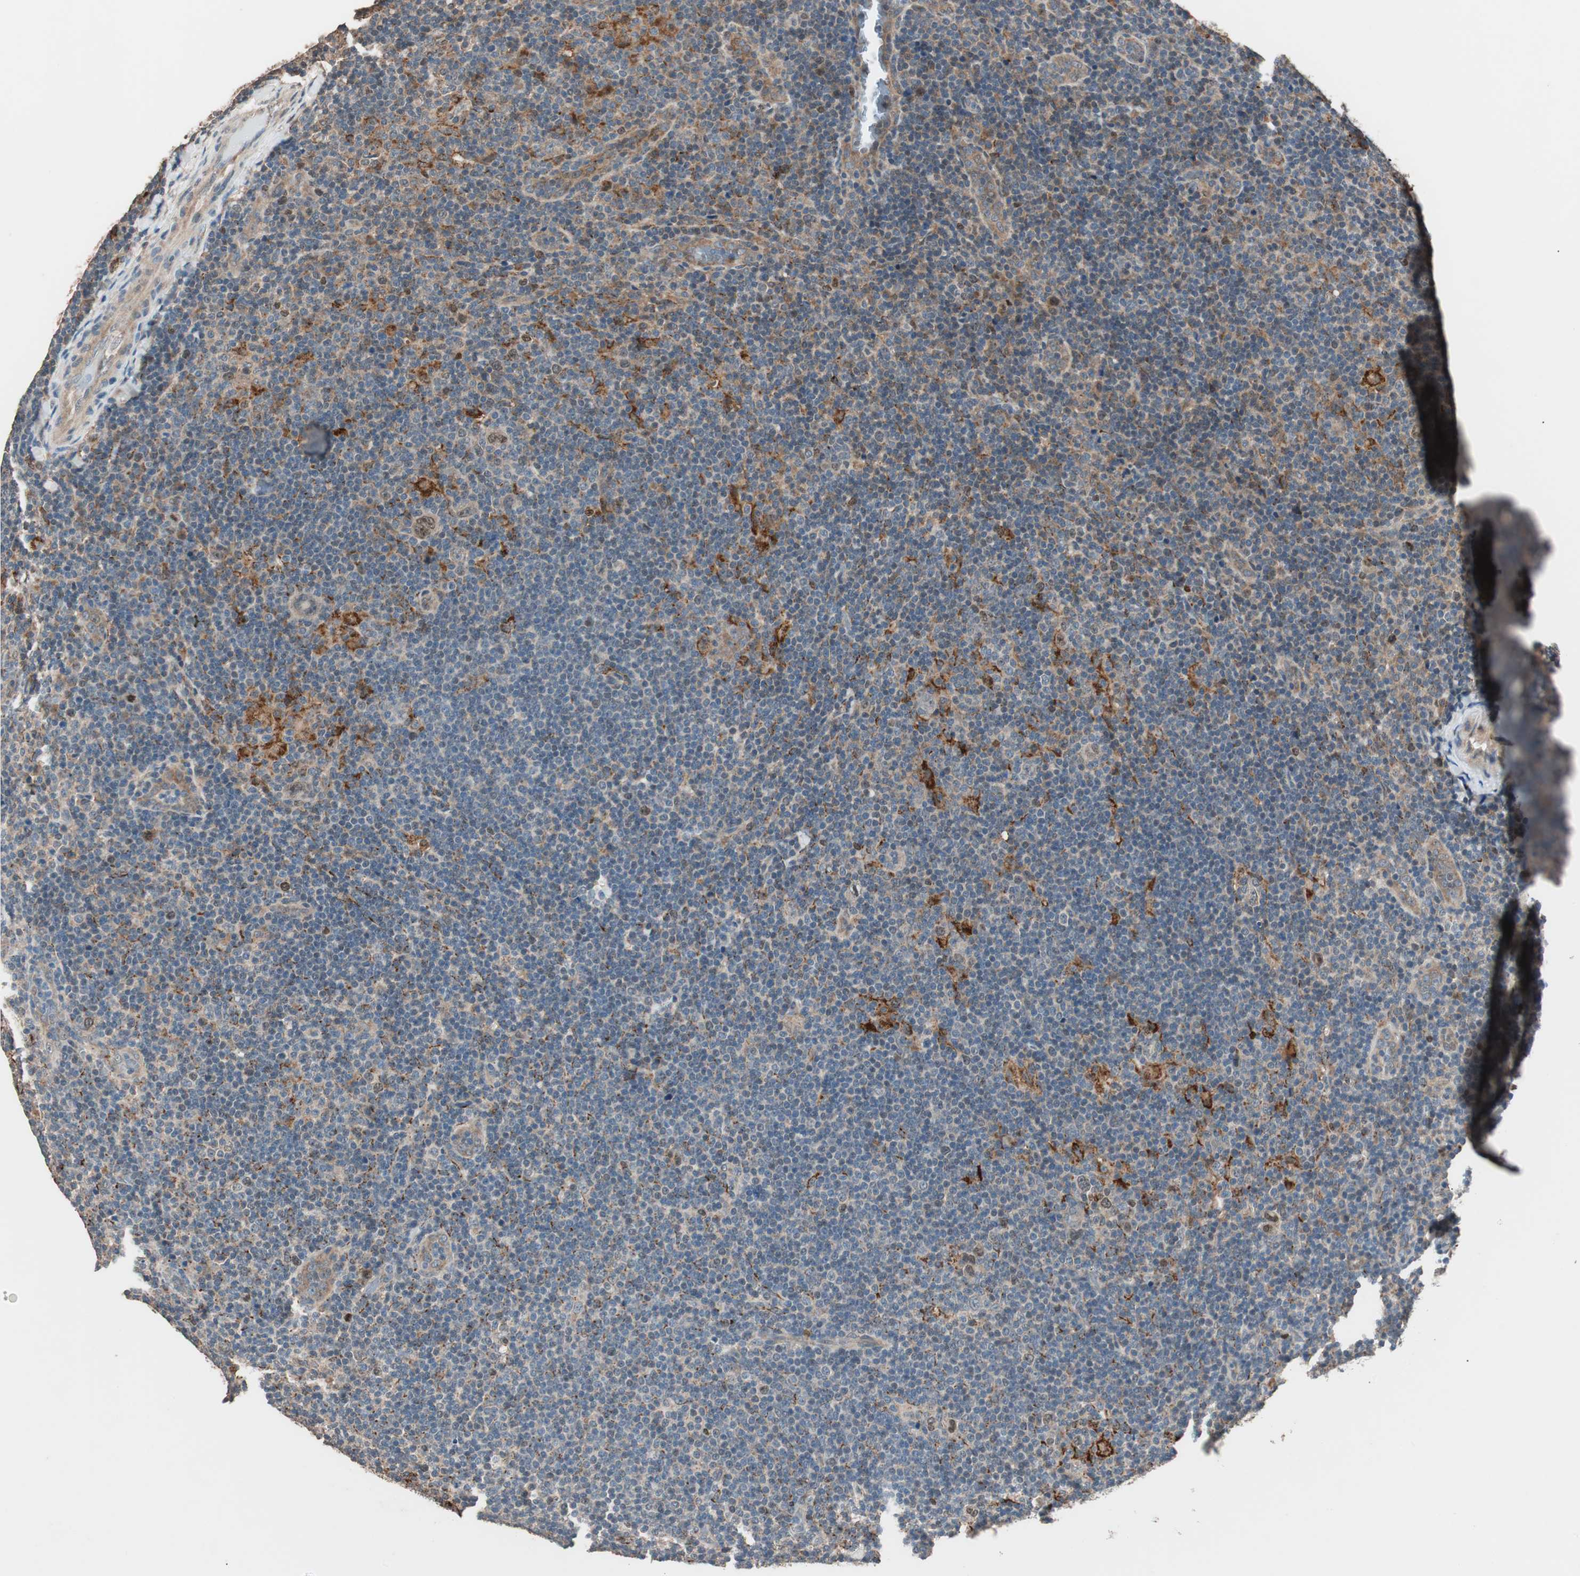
{"staining": {"intensity": "moderate", "quantity": "<25%", "location": "cytoplasmic/membranous"}, "tissue": "lymphoma", "cell_type": "Tumor cells", "image_type": "cancer", "snomed": [{"axis": "morphology", "description": "Hodgkin's disease, NOS"}, {"axis": "topography", "description": "Lymph node"}], "caption": "Lymphoma was stained to show a protein in brown. There is low levels of moderate cytoplasmic/membranous staining in approximately <25% of tumor cells.", "gene": "NFRKB", "patient": {"sex": "female", "age": 57}}